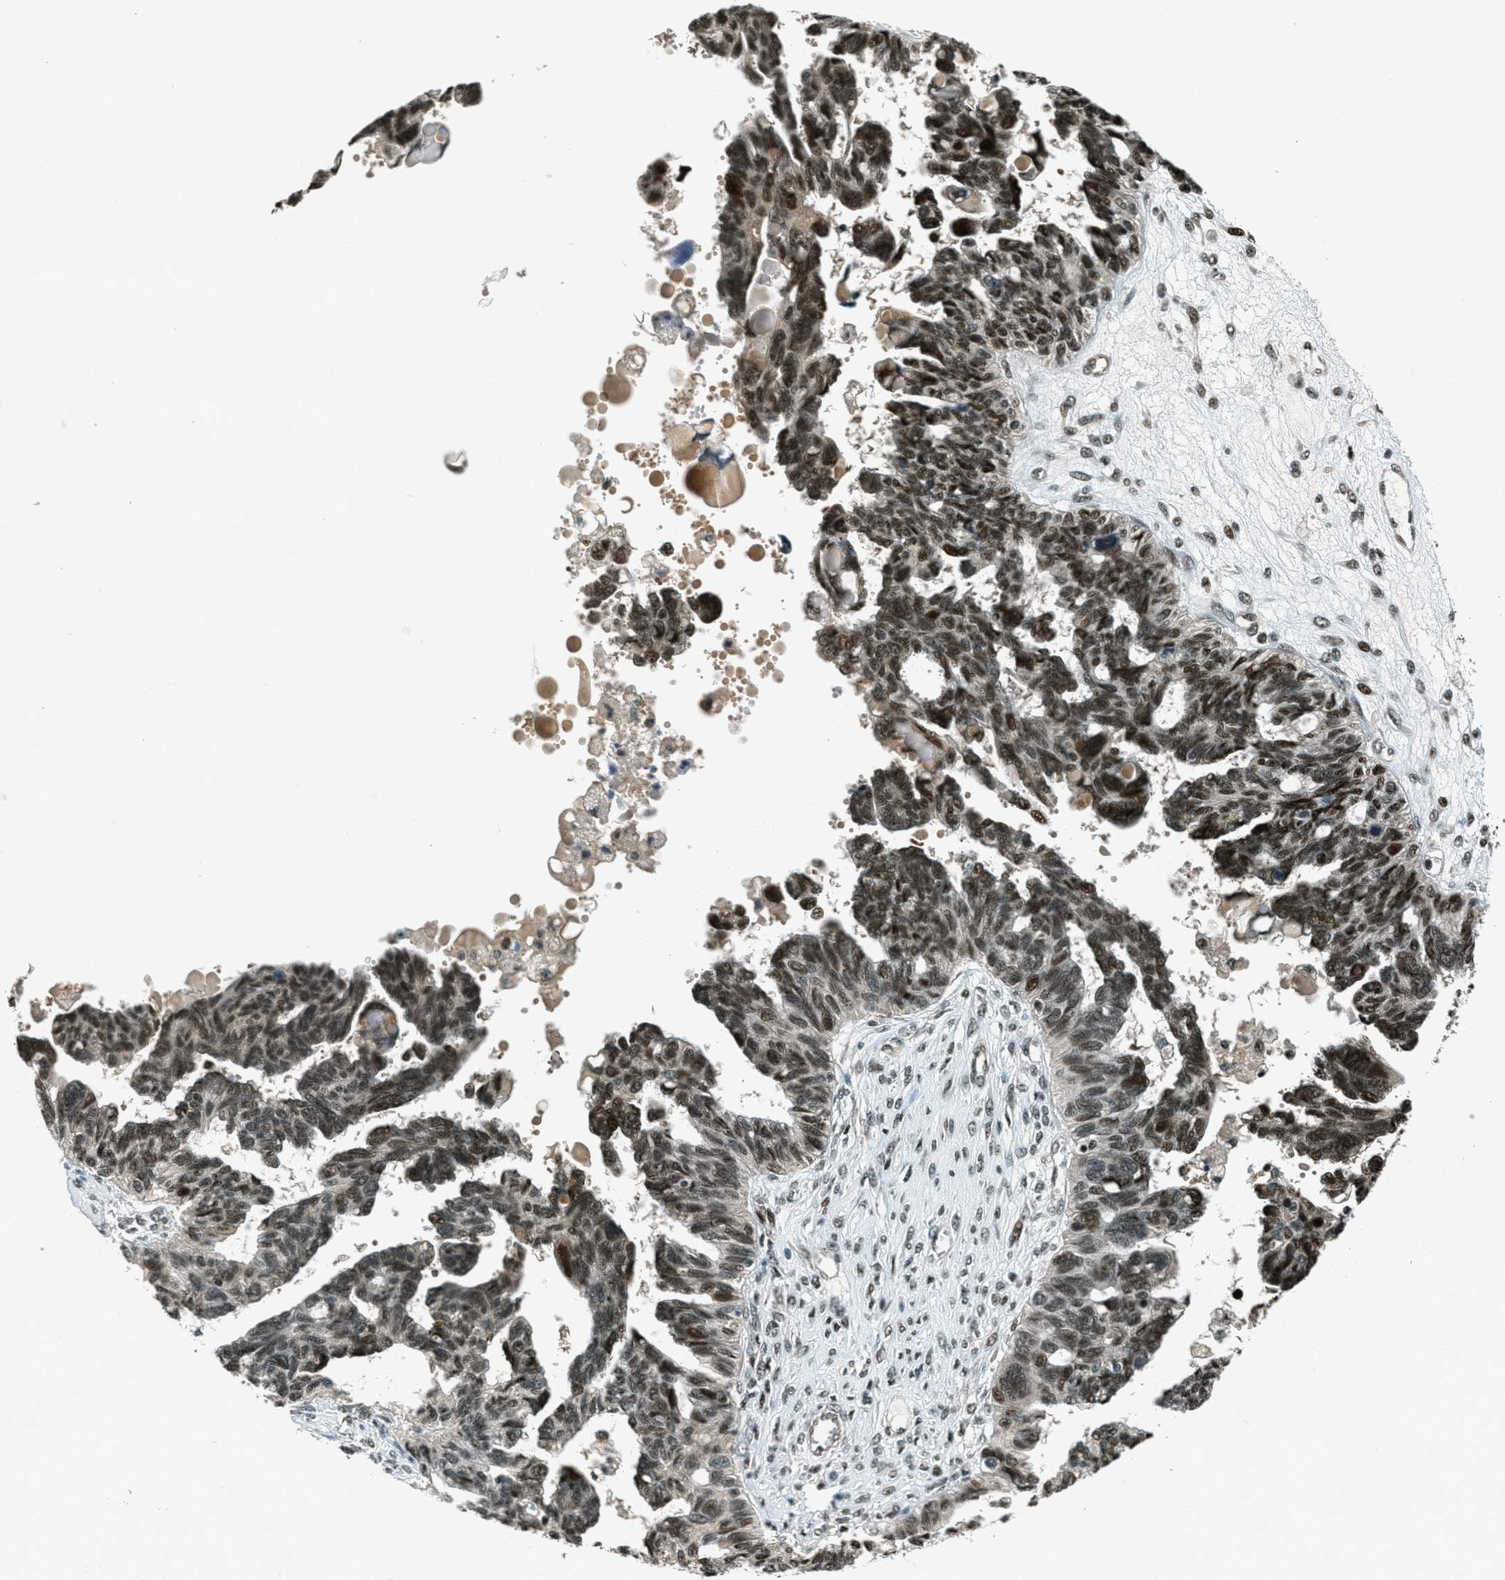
{"staining": {"intensity": "strong", "quantity": ">75%", "location": "nuclear"}, "tissue": "ovarian cancer", "cell_type": "Tumor cells", "image_type": "cancer", "snomed": [{"axis": "morphology", "description": "Cystadenocarcinoma, serous, NOS"}, {"axis": "topography", "description": "Ovary"}], "caption": "There is high levels of strong nuclear positivity in tumor cells of serous cystadenocarcinoma (ovarian), as demonstrated by immunohistochemical staining (brown color).", "gene": "FOXM1", "patient": {"sex": "female", "age": 79}}